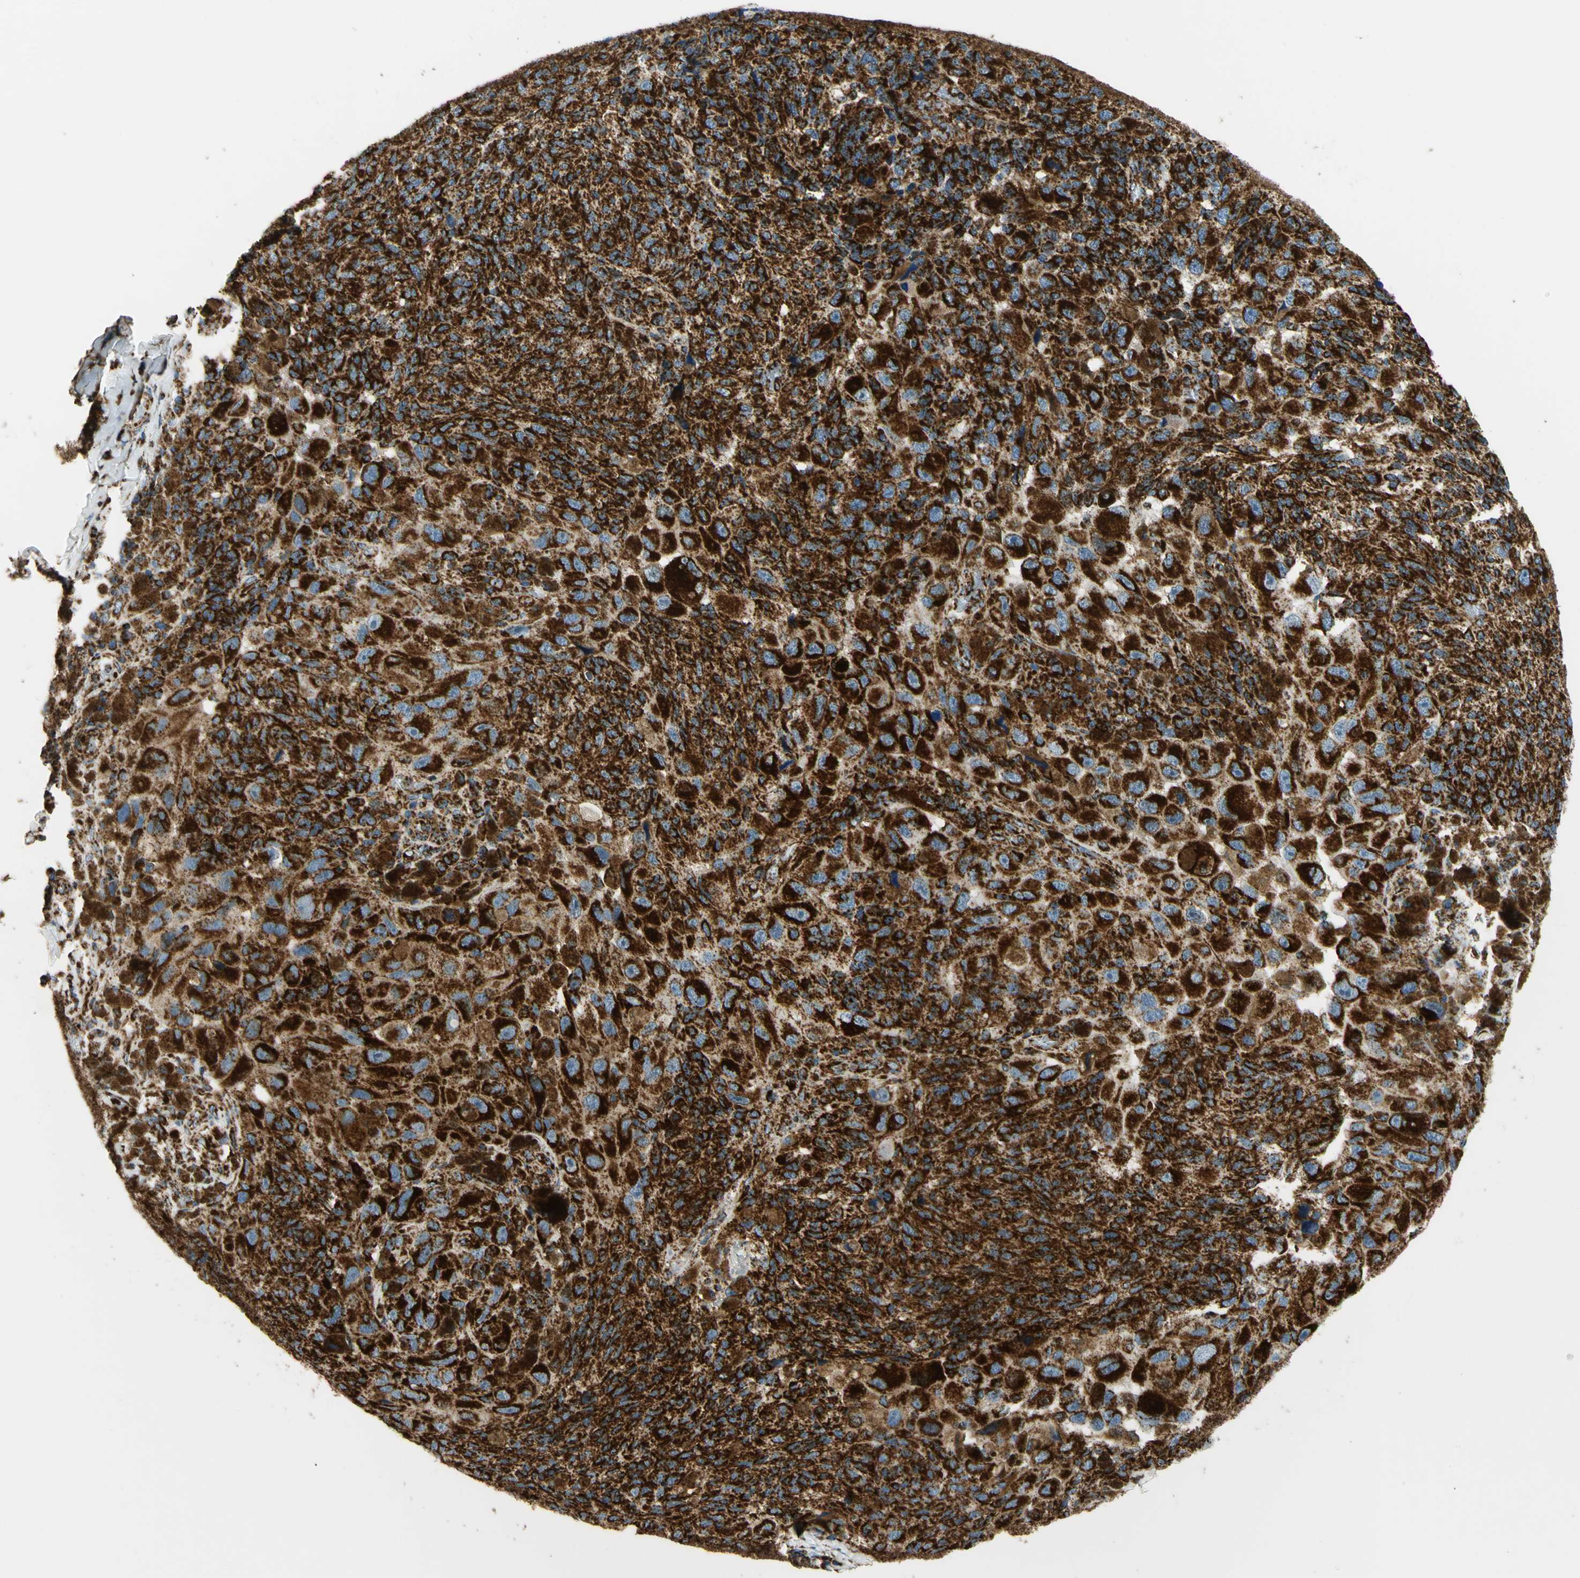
{"staining": {"intensity": "strong", "quantity": ">75%", "location": "cytoplasmic/membranous"}, "tissue": "melanoma", "cell_type": "Tumor cells", "image_type": "cancer", "snomed": [{"axis": "morphology", "description": "Malignant melanoma, NOS"}, {"axis": "topography", "description": "Skin"}], "caption": "Strong cytoplasmic/membranous positivity for a protein is identified in approximately >75% of tumor cells of melanoma using IHC.", "gene": "MAVS", "patient": {"sex": "female", "age": 73}}